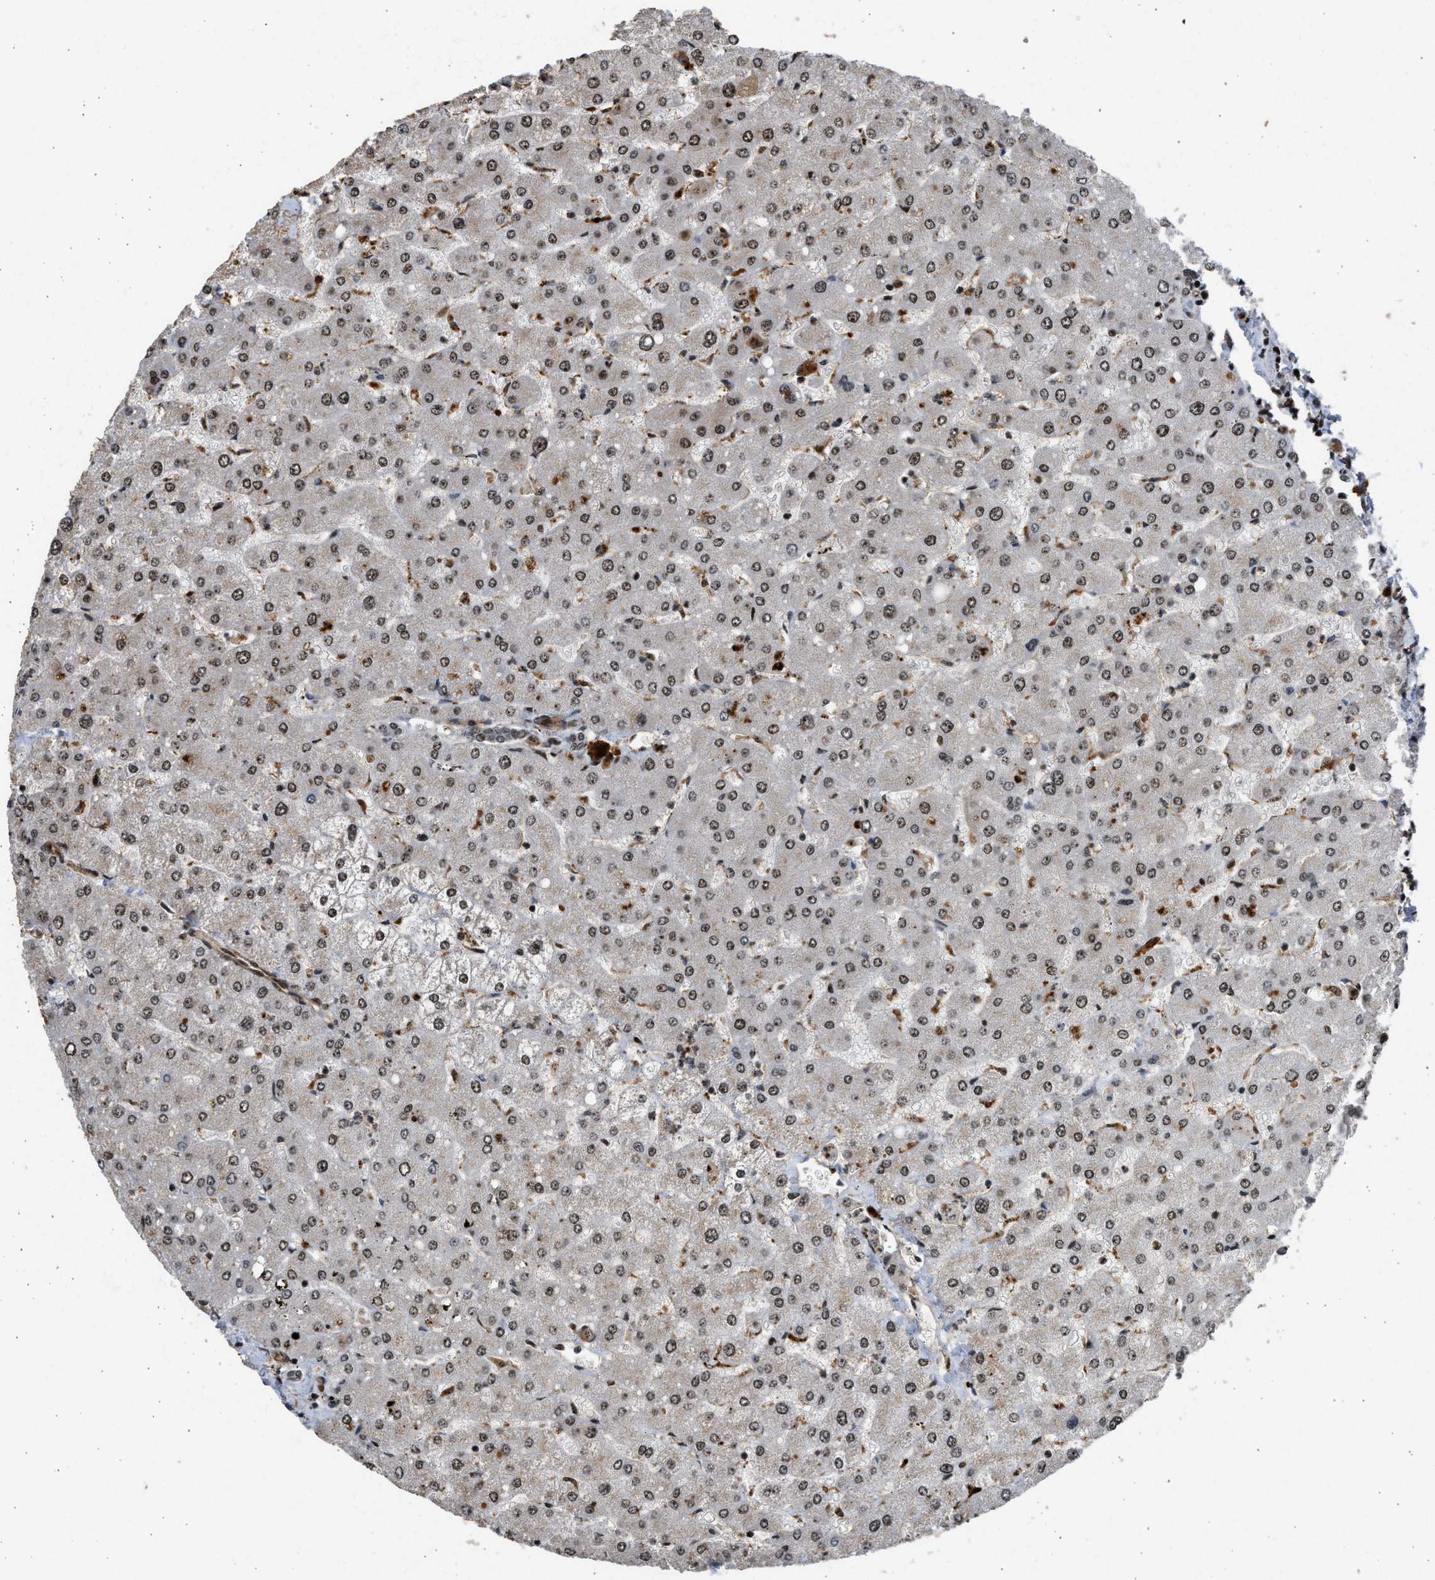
{"staining": {"intensity": "moderate", "quantity": ">75%", "location": "nuclear"}, "tissue": "liver", "cell_type": "Cholangiocytes", "image_type": "normal", "snomed": [{"axis": "morphology", "description": "Normal tissue, NOS"}, {"axis": "topography", "description": "Liver"}], "caption": "IHC (DAB (3,3'-diaminobenzidine)) staining of benign human liver shows moderate nuclear protein staining in about >75% of cholangiocytes. (IHC, brightfield microscopy, high magnification).", "gene": "TFDP2", "patient": {"sex": "male", "age": 55}}